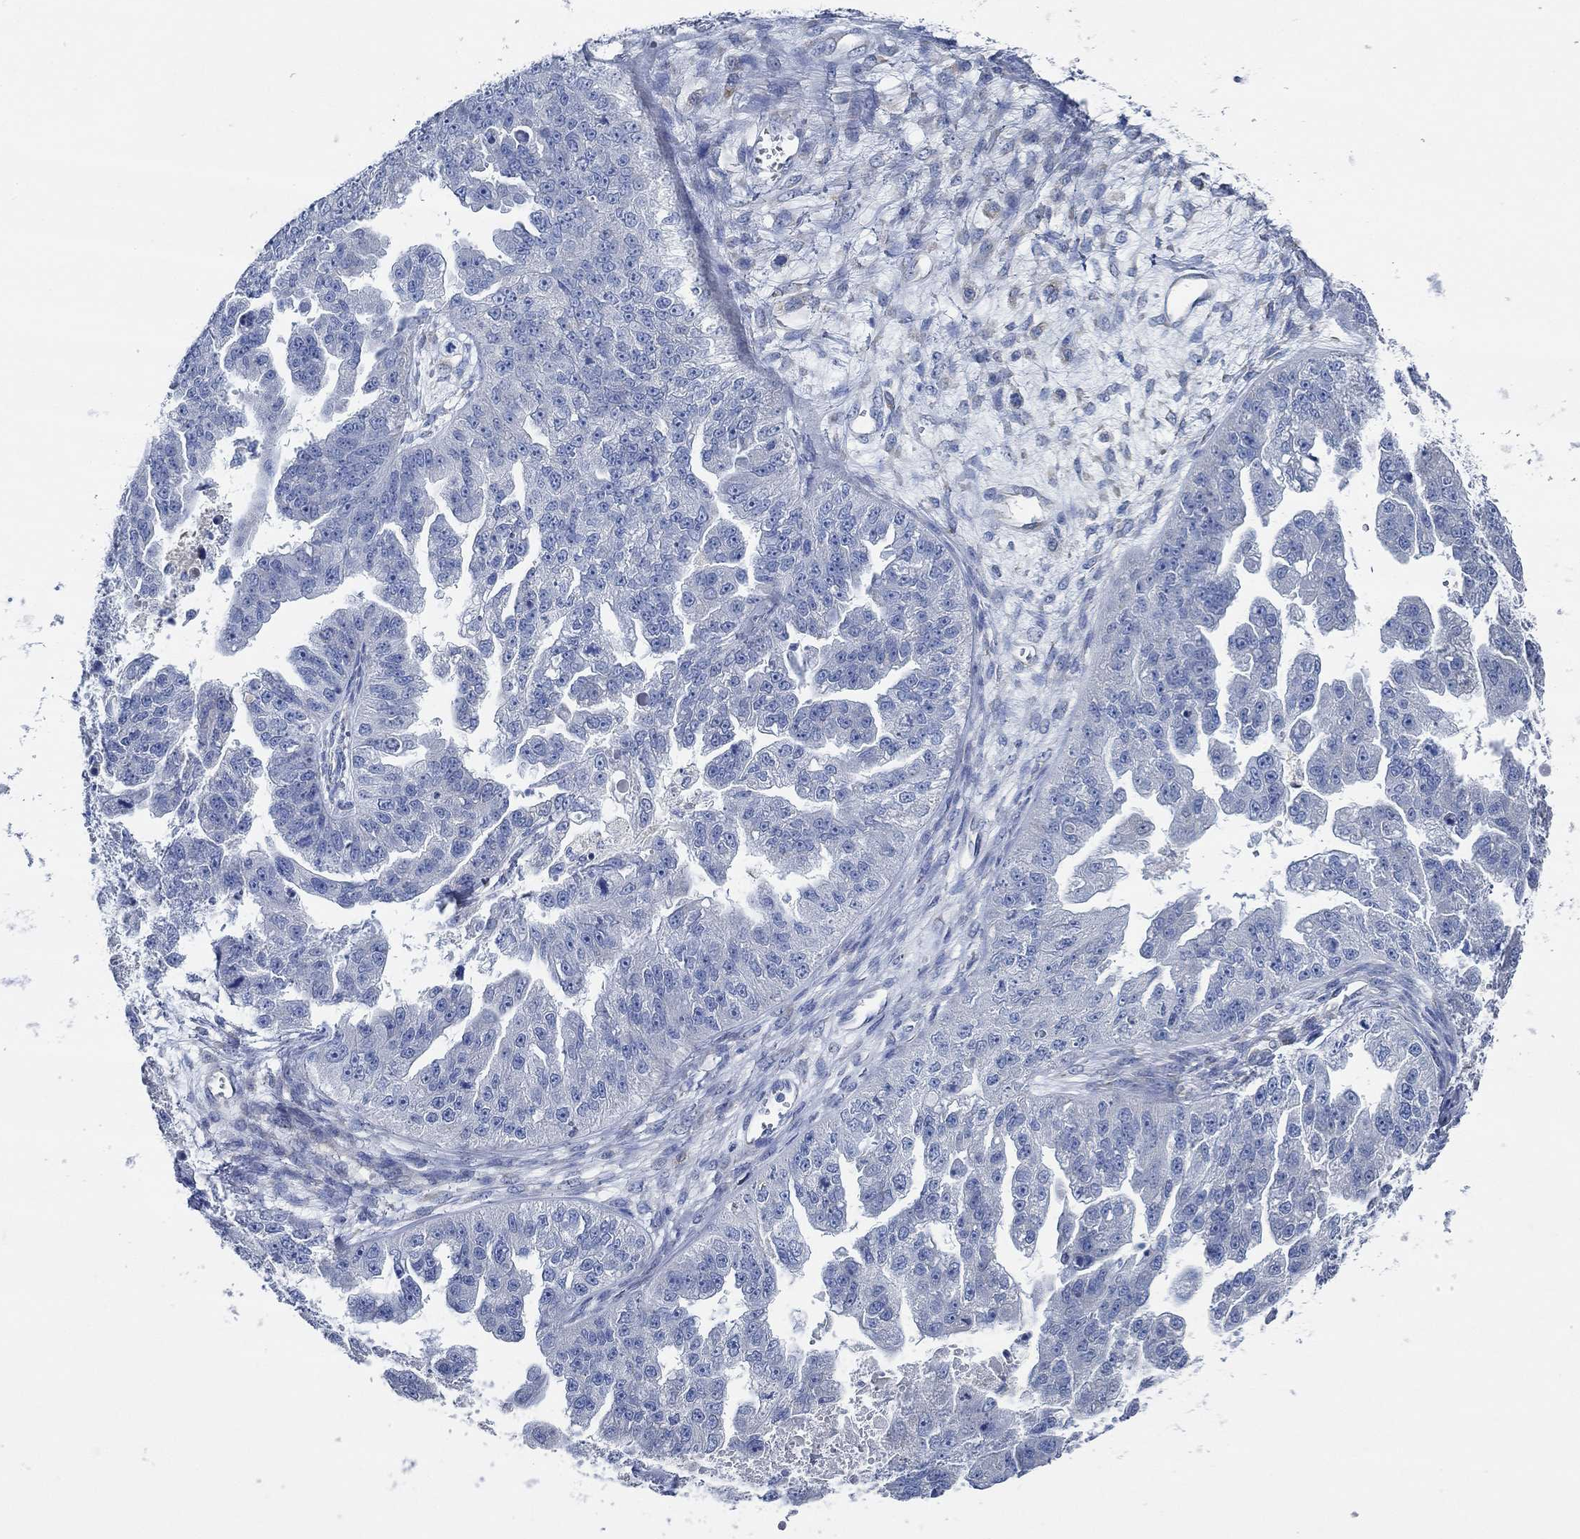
{"staining": {"intensity": "negative", "quantity": "none", "location": "none"}, "tissue": "ovarian cancer", "cell_type": "Tumor cells", "image_type": "cancer", "snomed": [{"axis": "morphology", "description": "Cystadenocarcinoma, serous, NOS"}, {"axis": "topography", "description": "Ovary"}], "caption": "There is no significant positivity in tumor cells of ovarian serous cystadenocarcinoma. (DAB (3,3'-diaminobenzidine) IHC visualized using brightfield microscopy, high magnification).", "gene": "HECW2", "patient": {"sex": "female", "age": 58}}